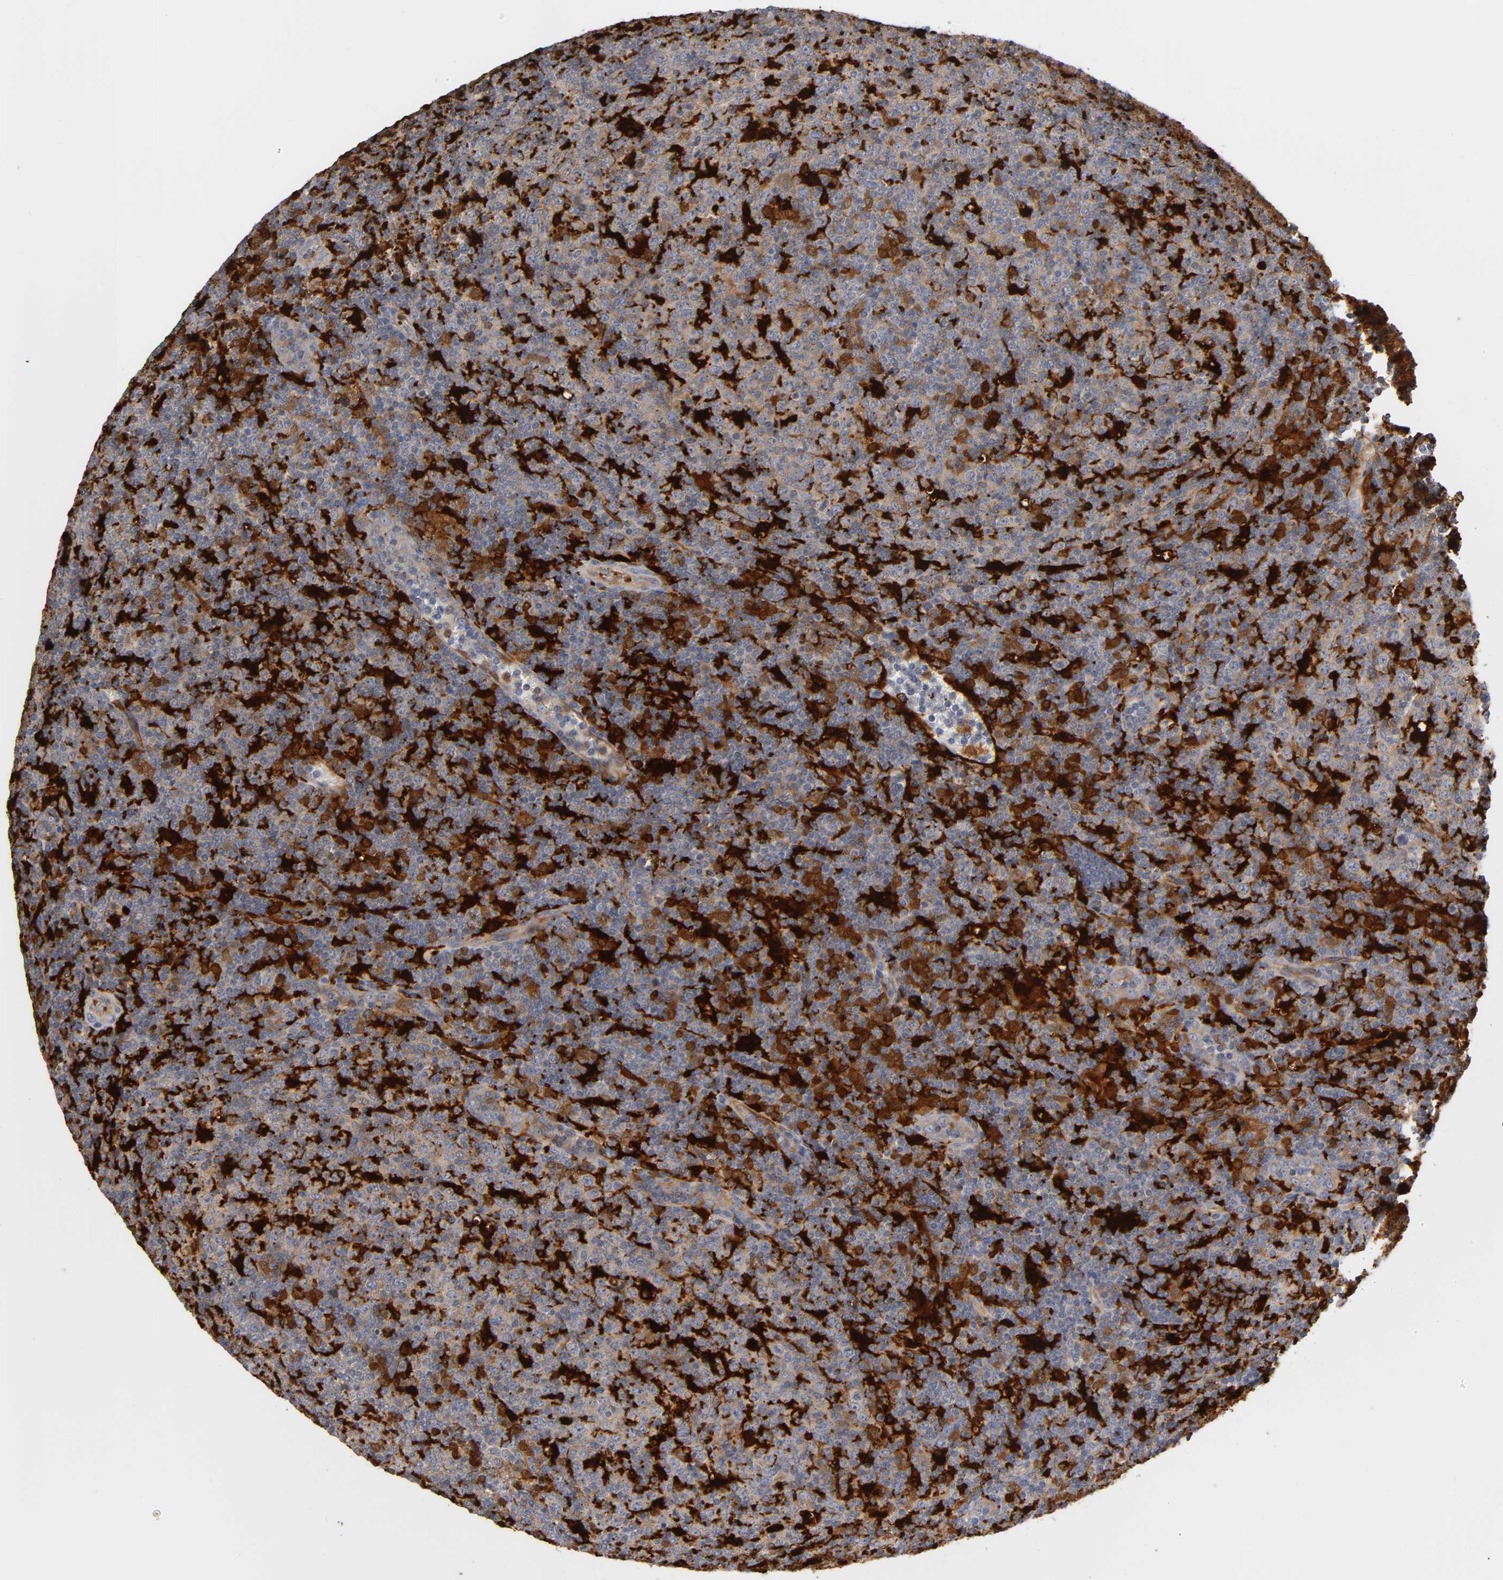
{"staining": {"intensity": "moderate", "quantity": "25%-75%", "location": "cytoplasmic/membranous"}, "tissue": "lymphoma", "cell_type": "Tumor cells", "image_type": "cancer", "snomed": [{"axis": "morphology", "description": "Malignant lymphoma, non-Hodgkin's type, Low grade"}, {"axis": "topography", "description": "Lymph node"}], "caption": "Tumor cells reveal medium levels of moderate cytoplasmic/membranous staining in approximately 25%-75% of cells in lymphoma.", "gene": "IL18", "patient": {"sex": "male", "age": 70}}